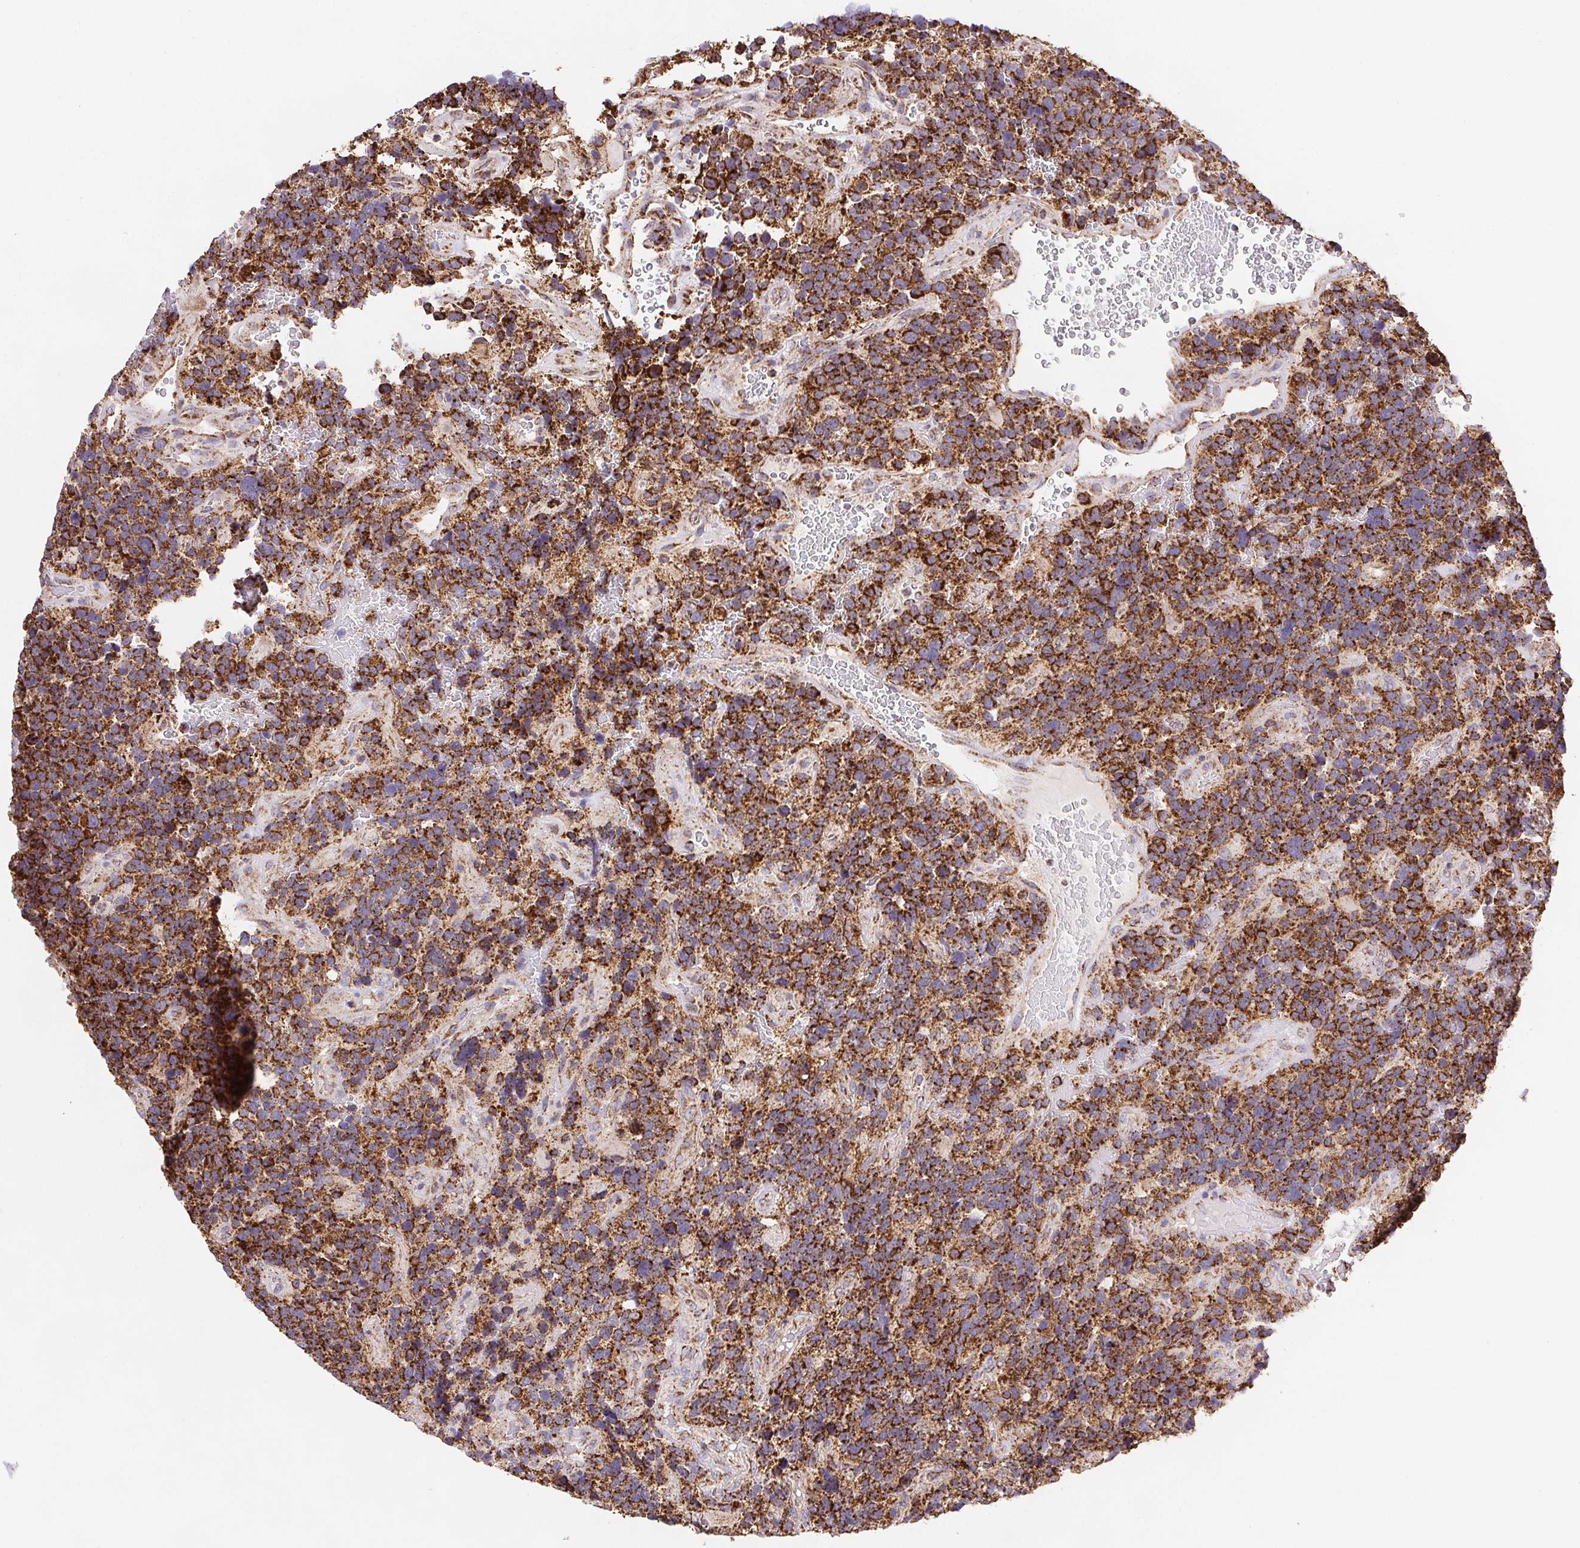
{"staining": {"intensity": "strong", "quantity": ">75%", "location": "cytoplasmic/membranous"}, "tissue": "glioma", "cell_type": "Tumor cells", "image_type": "cancer", "snomed": [{"axis": "morphology", "description": "Glioma, malignant, High grade"}, {"axis": "topography", "description": "Brain"}], "caption": "IHC photomicrograph of malignant glioma (high-grade) stained for a protein (brown), which demonstrates high levels of strong cytoplasmic/membranous expression in about >75% of tumor cells.", "gene": "NIPSNAP2", "patient": {"sex": "male", "age": 33}}